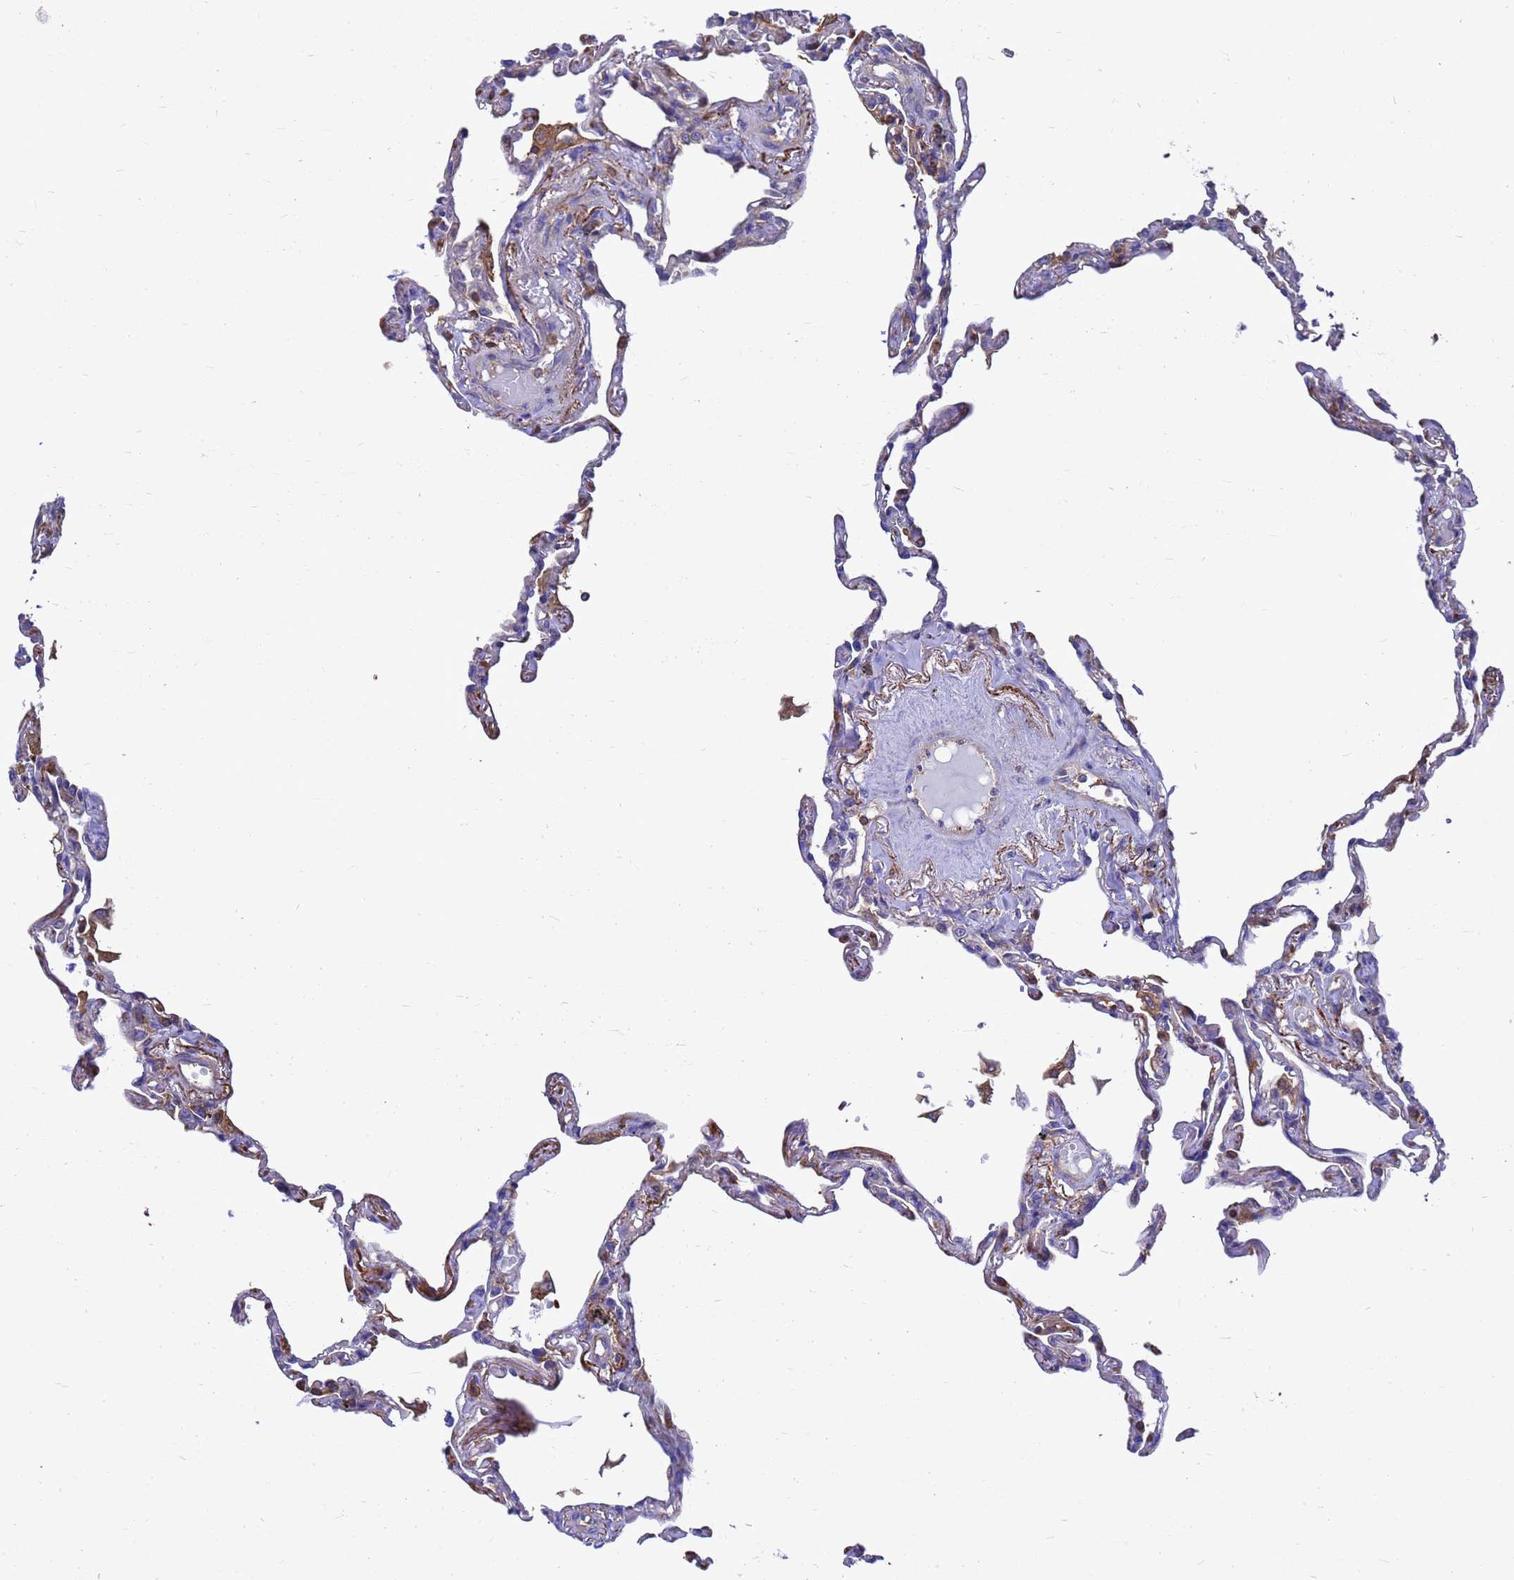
{"staining": {"intensity": "moderate", "quantity": "<25%", "location": "cytoplasmic/membranous"}, "tissue": "lung", "cell_type": "Alveolar cells", "image_type": "normal", "snomed": [{"axis": "morphology", "description": "Normal tissue, NOS"}, {"axis": "topography", "description": "Lung"}], "caption": "Immunohistochemical staining of normal lung exhibits <25% levels of moderate cytoplasmic/membranous protein staining in about <25% of alveolar cells.", "gene": "ZNF235", "patient": {"sex": "female", "age": 67}}